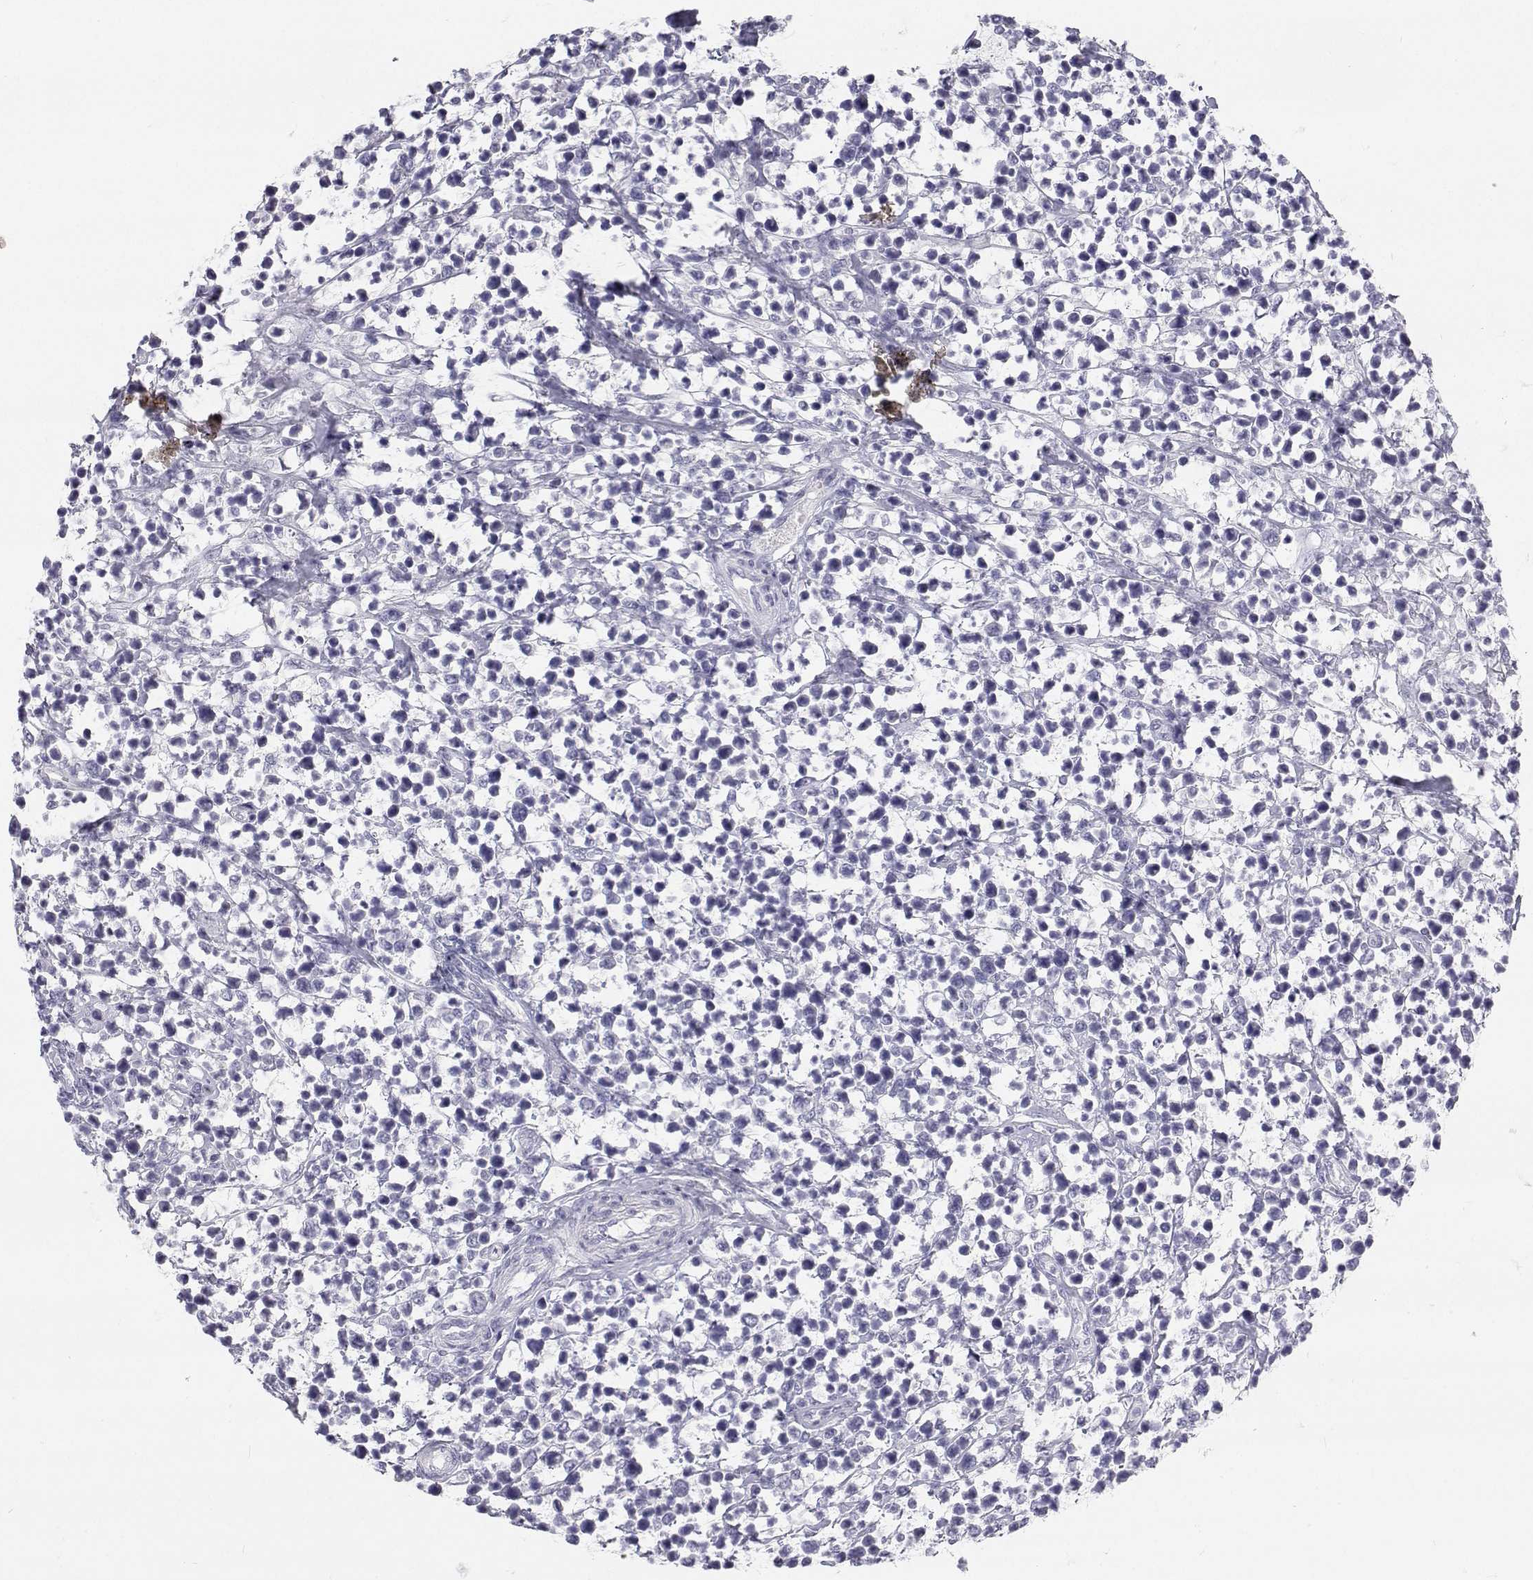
{"staining": {"intensity": "negative", "quantity": "none", "location": "none"}, "tissue": "lymphoma", "cell_type": "Tumor cells", "image_type": "cancer", "snomed": [{"axis": "morphology", "description": "Malignant lymphoma, non-Hodgkin's type, High grade"}, {"axis": "topography", "description": "Soft tissue"}], "caption": "Immunohistochemistry (IHC) micrograph of lymphoma stained for a protein (brown), which reveals no expression in tumor cells.", "gene": "TTN", "patient": {"sex": "female", "age": 56}}